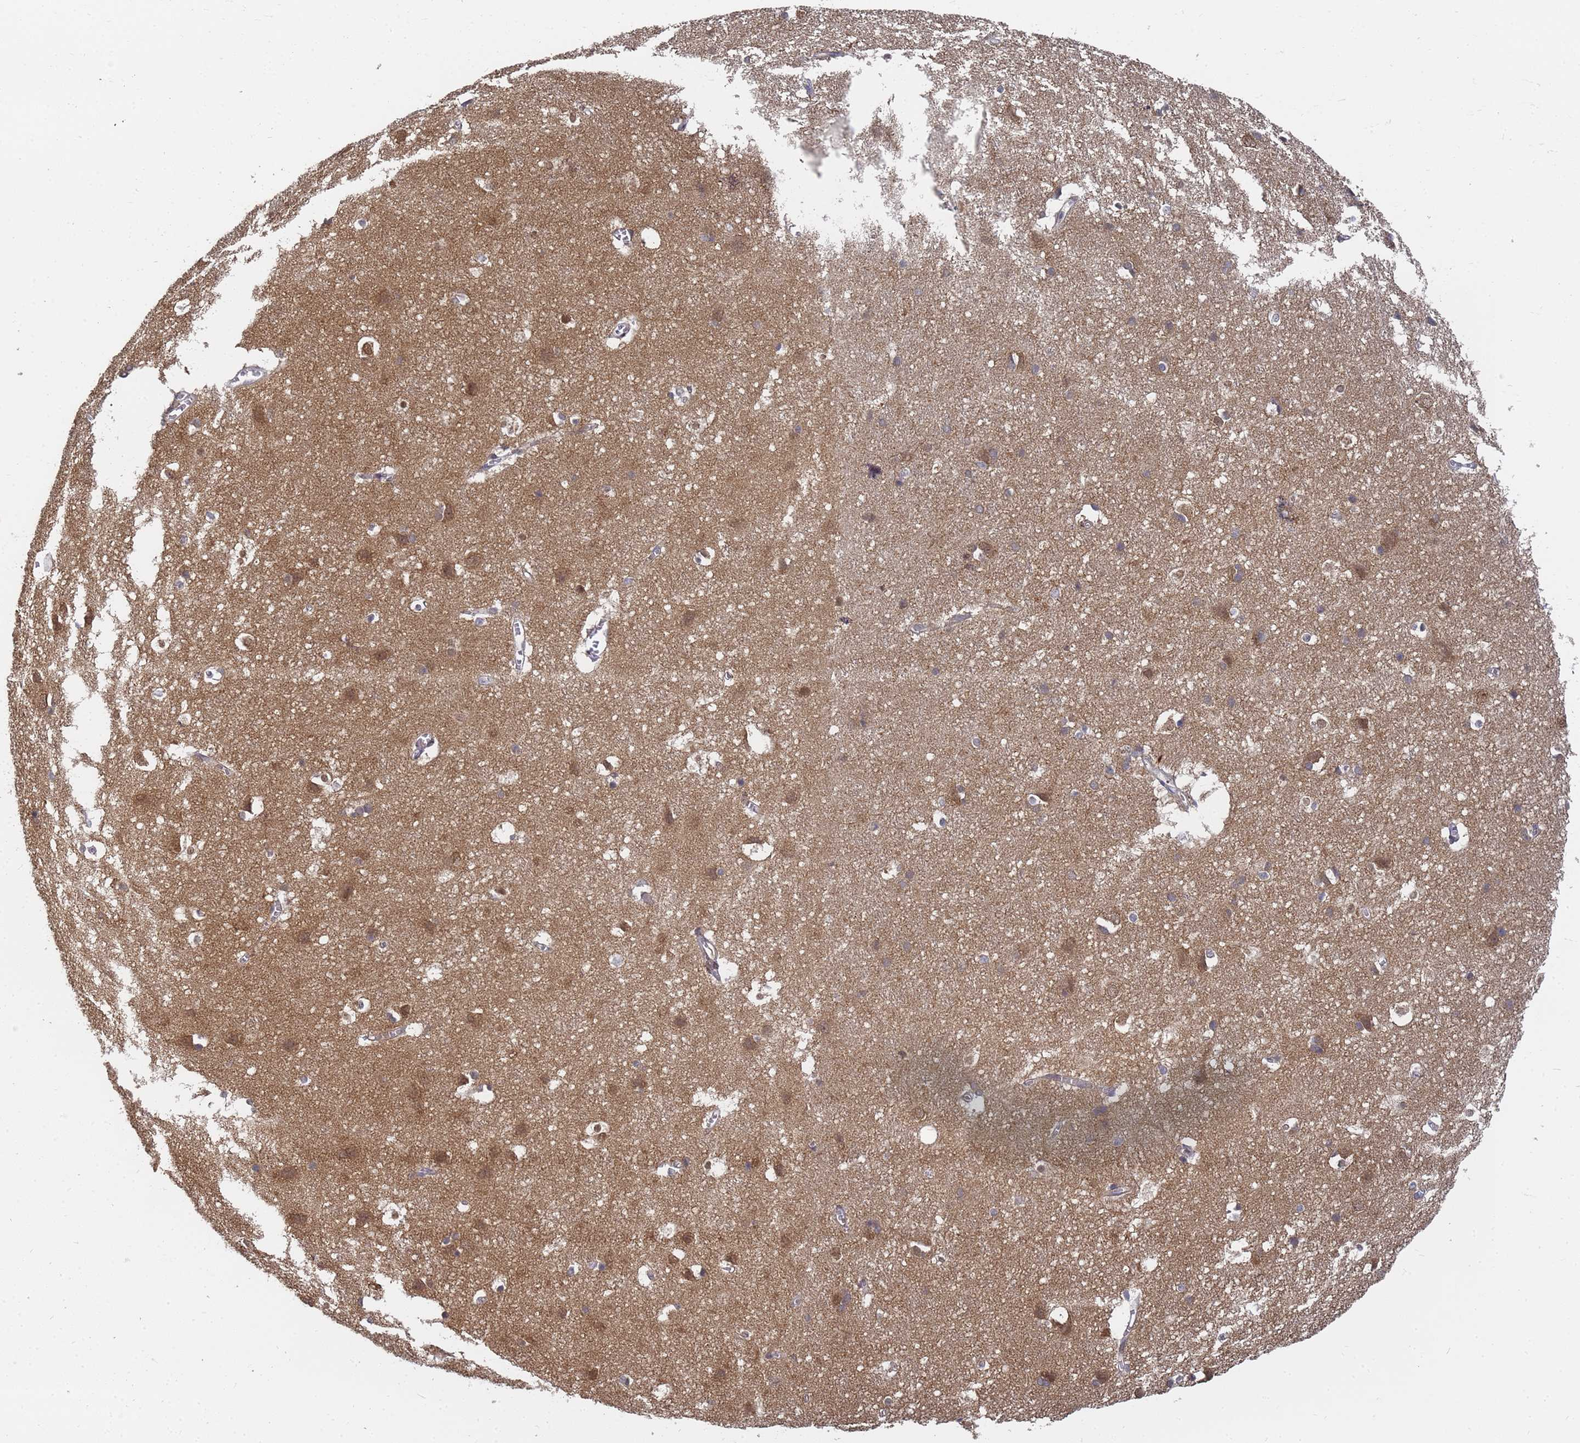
{"staining": {"intensity": "weak", "quantity": "25%-75%", "location": "cytoplasmic/membranous"}, "tissue": "cerebral cortex", "cell_type": "Endothelial cells", "image_type": "normal", "snomed": [{"axis": "morphology", "description": "Normal tissue, NOS"}, {"axis": "topography", "description": "Cerebral cortex"}], "caption": "Endothelial cells display low levels of weak cytoplasmic/membranous expression in approximately 25%-75% of cells in unremarkable cerebral cortex.", "gene": "ALS2CL", "patient": {"sex": "male", "age": 54}}